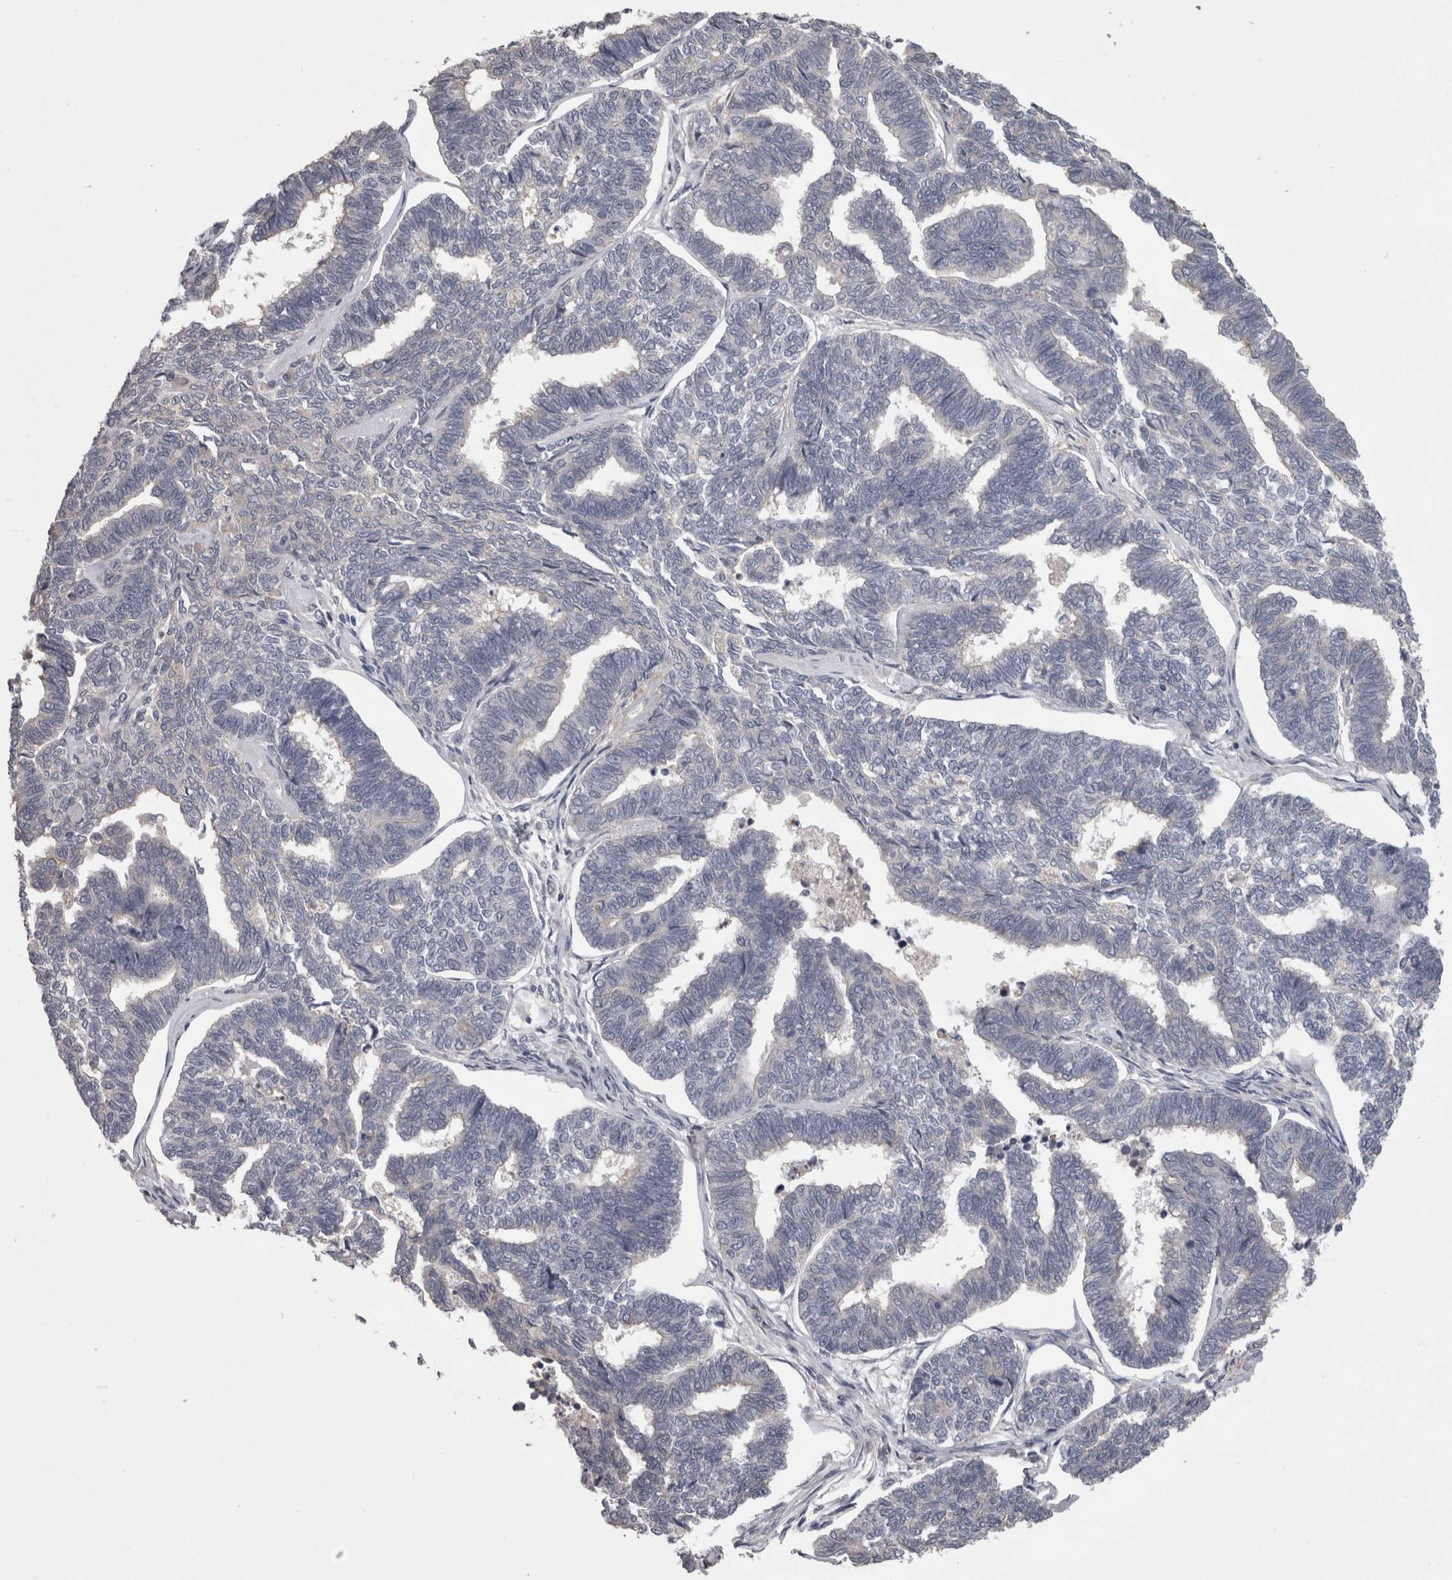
{"staining": {"intensity": "negative", "quantity": "none", "location": "none"}, "tissue": "endometrial cancer", "cell_type": "Tumor cells", "image_type": "cancer", "snomed": [{"axis": "morphology", "description": "Adenocarcinoma, NOS"}, {"axis": "topography", "description": "Endometrium"}], "caption": "A photomicrograph of adenocarcinoma (endometrial) stained for a protein reveals no brown staining in tumor cells.", "gene": "PON3", "patient": {"sex": "female", "age": 70}}